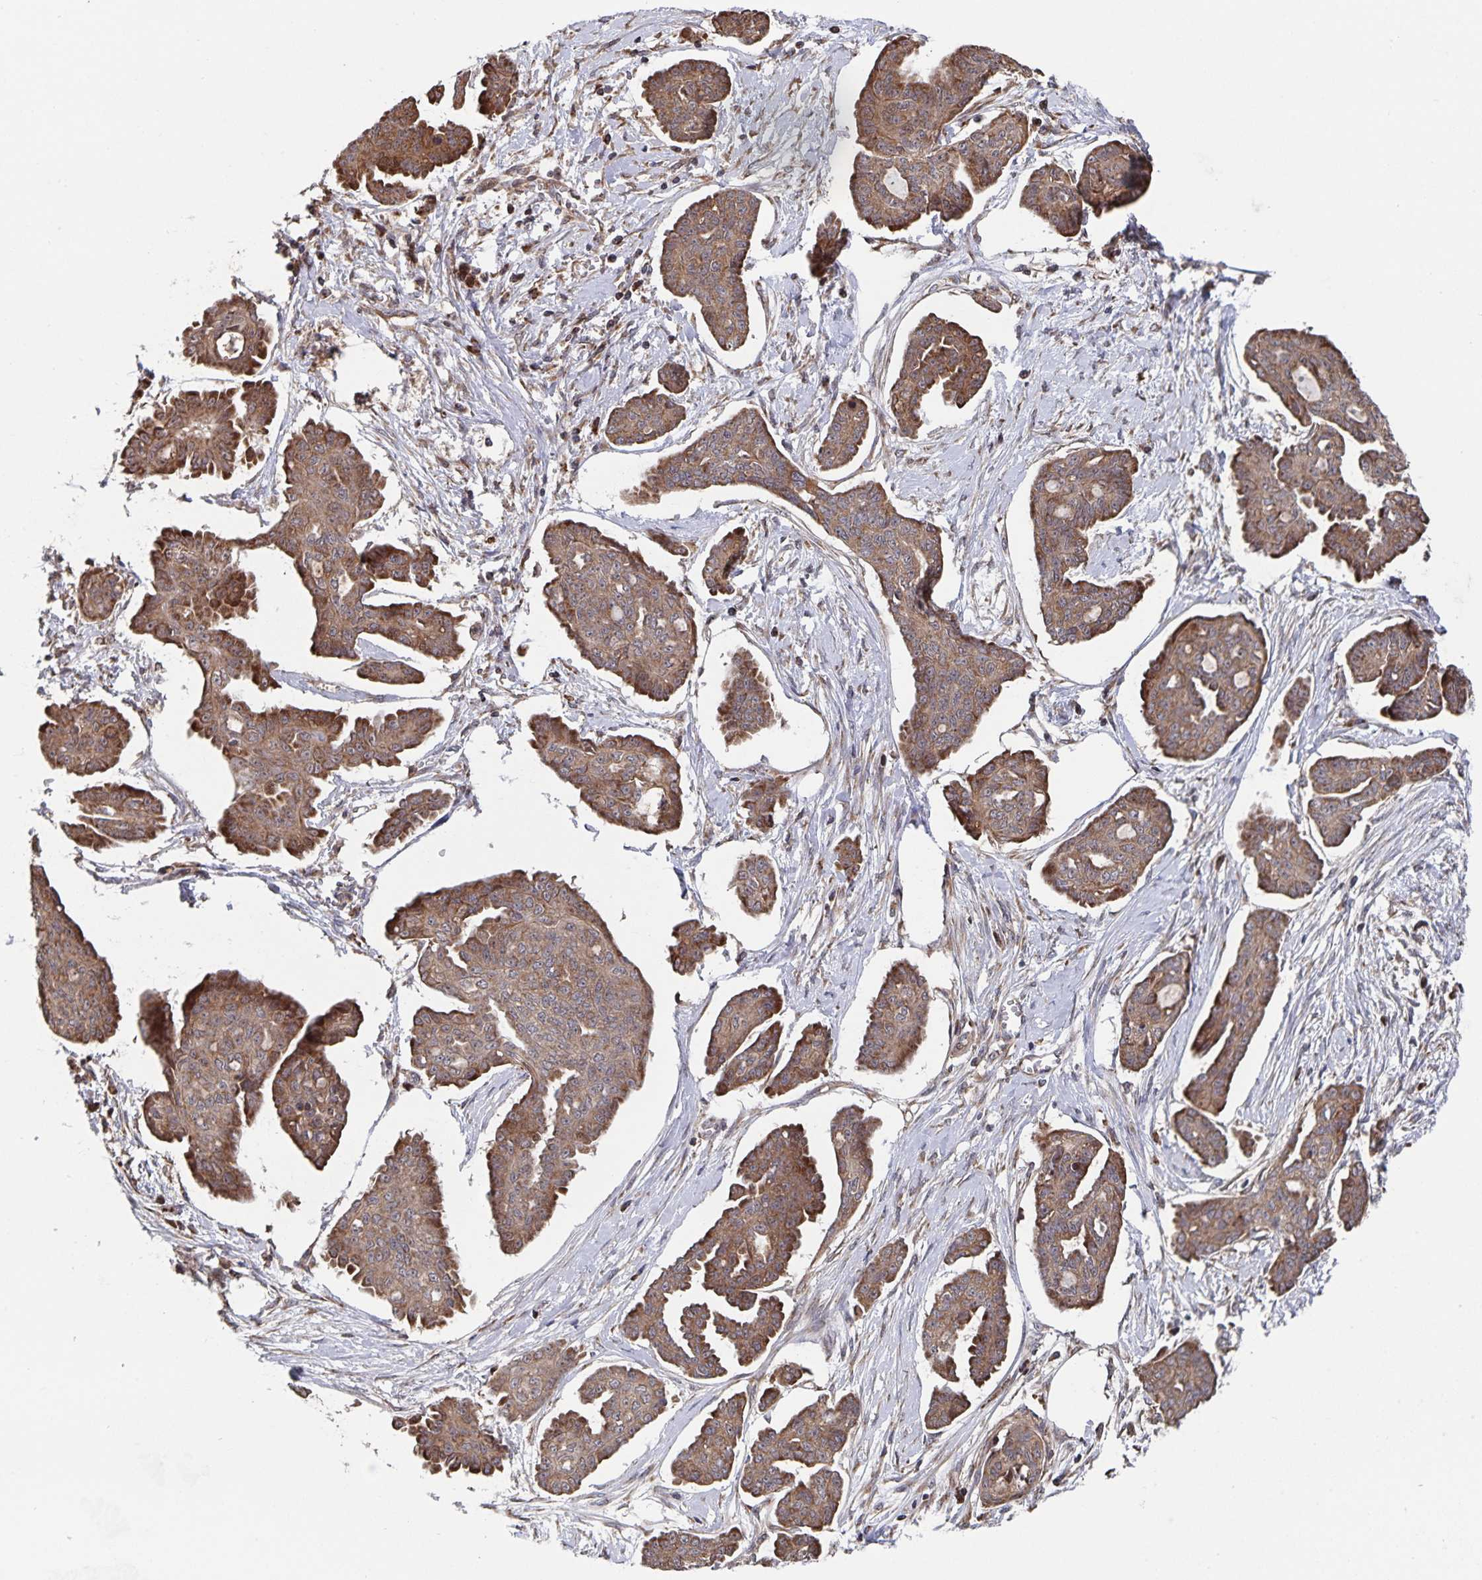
{"staining": {"intensity": "moderate", "quantity": ">75%", "location": "cytoplasmic/membranous"}, "tissue": "ovarian cancer", "cell_type": "Tumor cells", "image_type": "cancer", "snomed": [{"axis": "morphology", "description": "Cystadenocarcinoma, serous, NOS"}, {"axis": "topography", "description": "Ovary"}], "caption": "Immunohistochemistry photomicrograph of neoplastic tissue: human ovarian cancer stained using immunohistochemistry (IHC) shows medium levels of moderate protein expression localized specifically in the cytoplasmic/membranous of tumor cells, appearing as a cytoplasmic/membranous brown color.", "gene": "ACACA", "patient": {"sex": "female", "age": 71}}